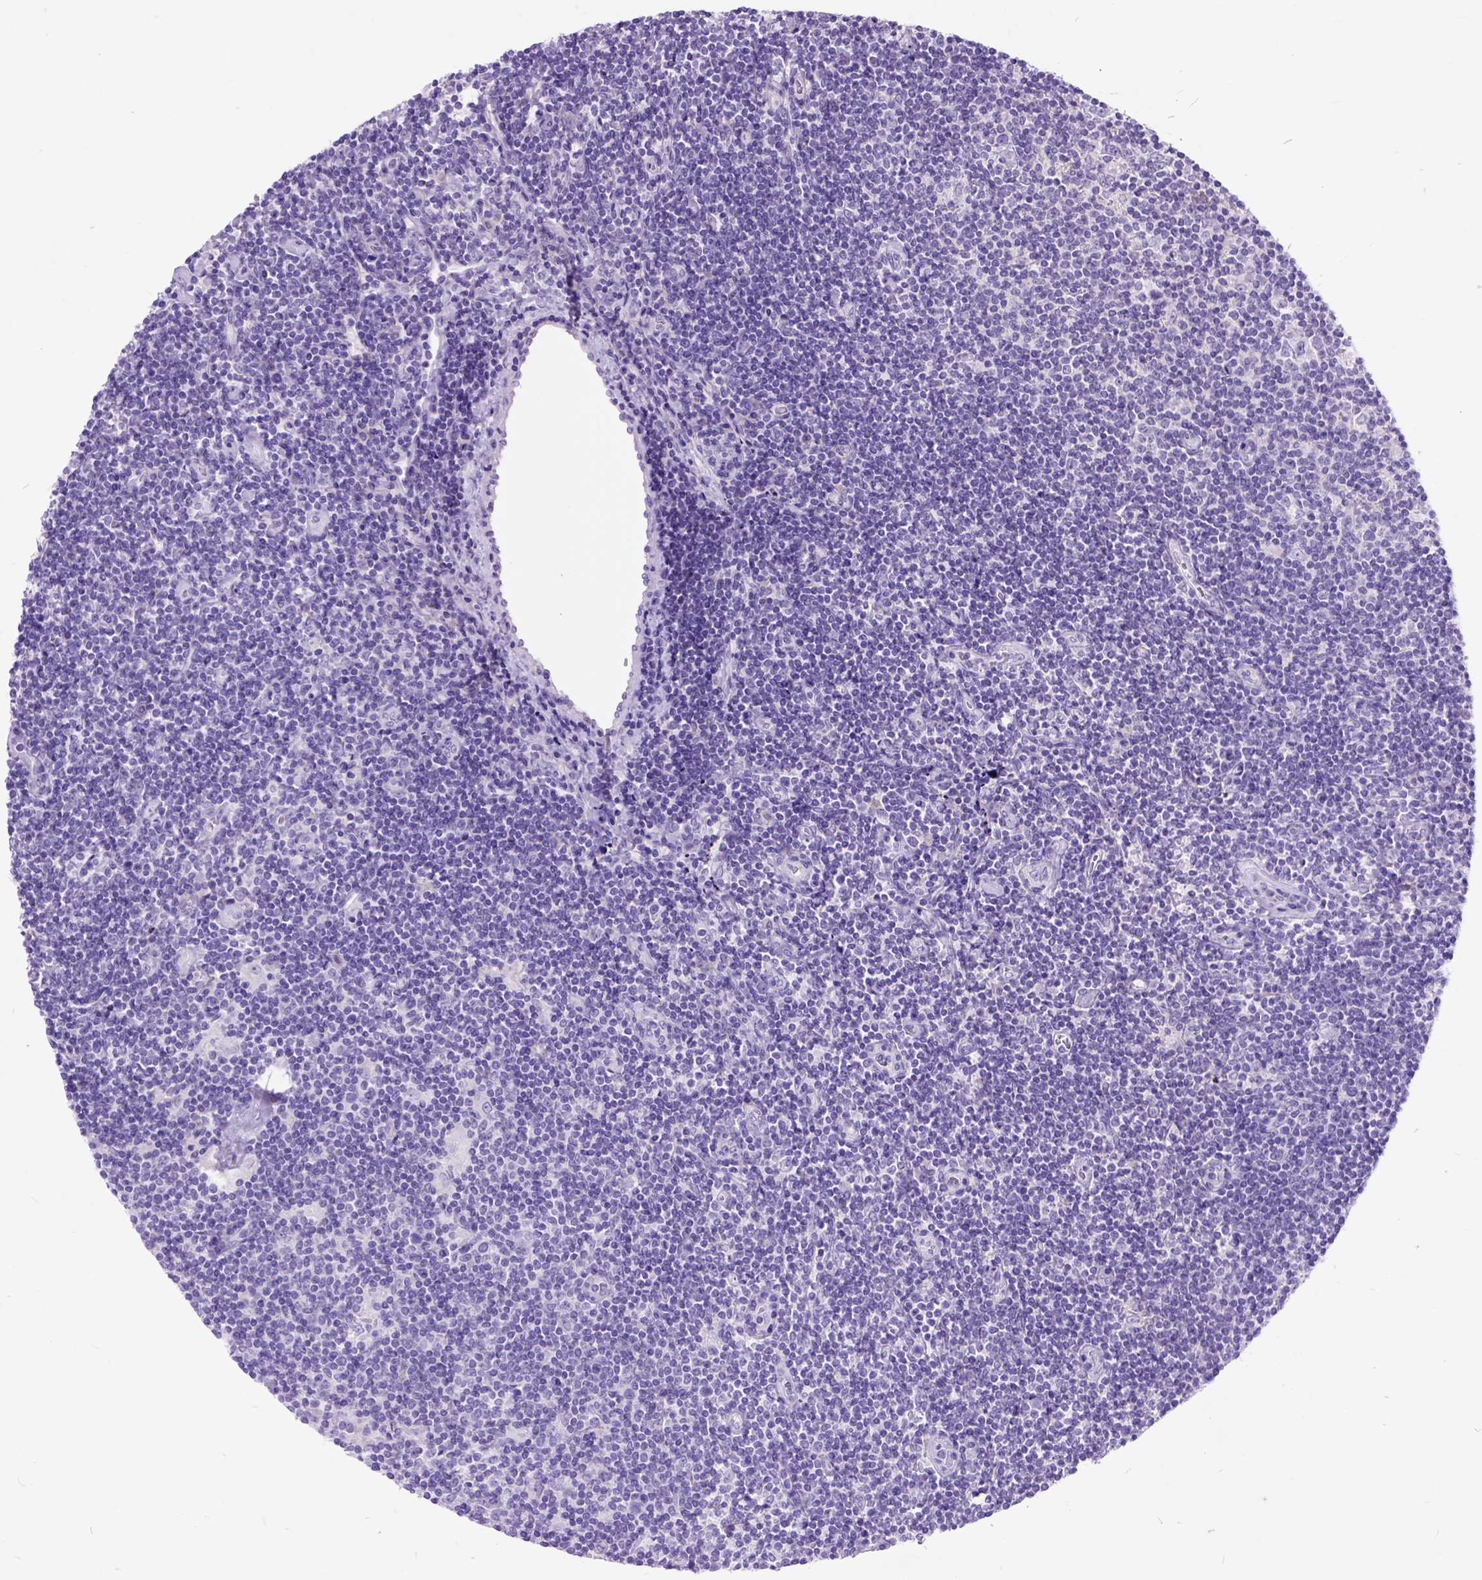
{"staining": {"intensity": "negative", "quantity": "none", "location": "none"}, "tissue": "lymphoma", "cell_type": "Tumor cells", "image_type": "cancer", "snomed": [{"axis": "morphology", "description": "Hodgkin's disease, NOS"}, {"axis": "topography", "description": "Lymph node"}], "caption": "This is an immunohistochemistry (IHC) micrograph of human Hodgkin's disease. There is no staining in tumor cells.", "gene": "ODAD3", "patient": {"sex": "male", "age": 40}}